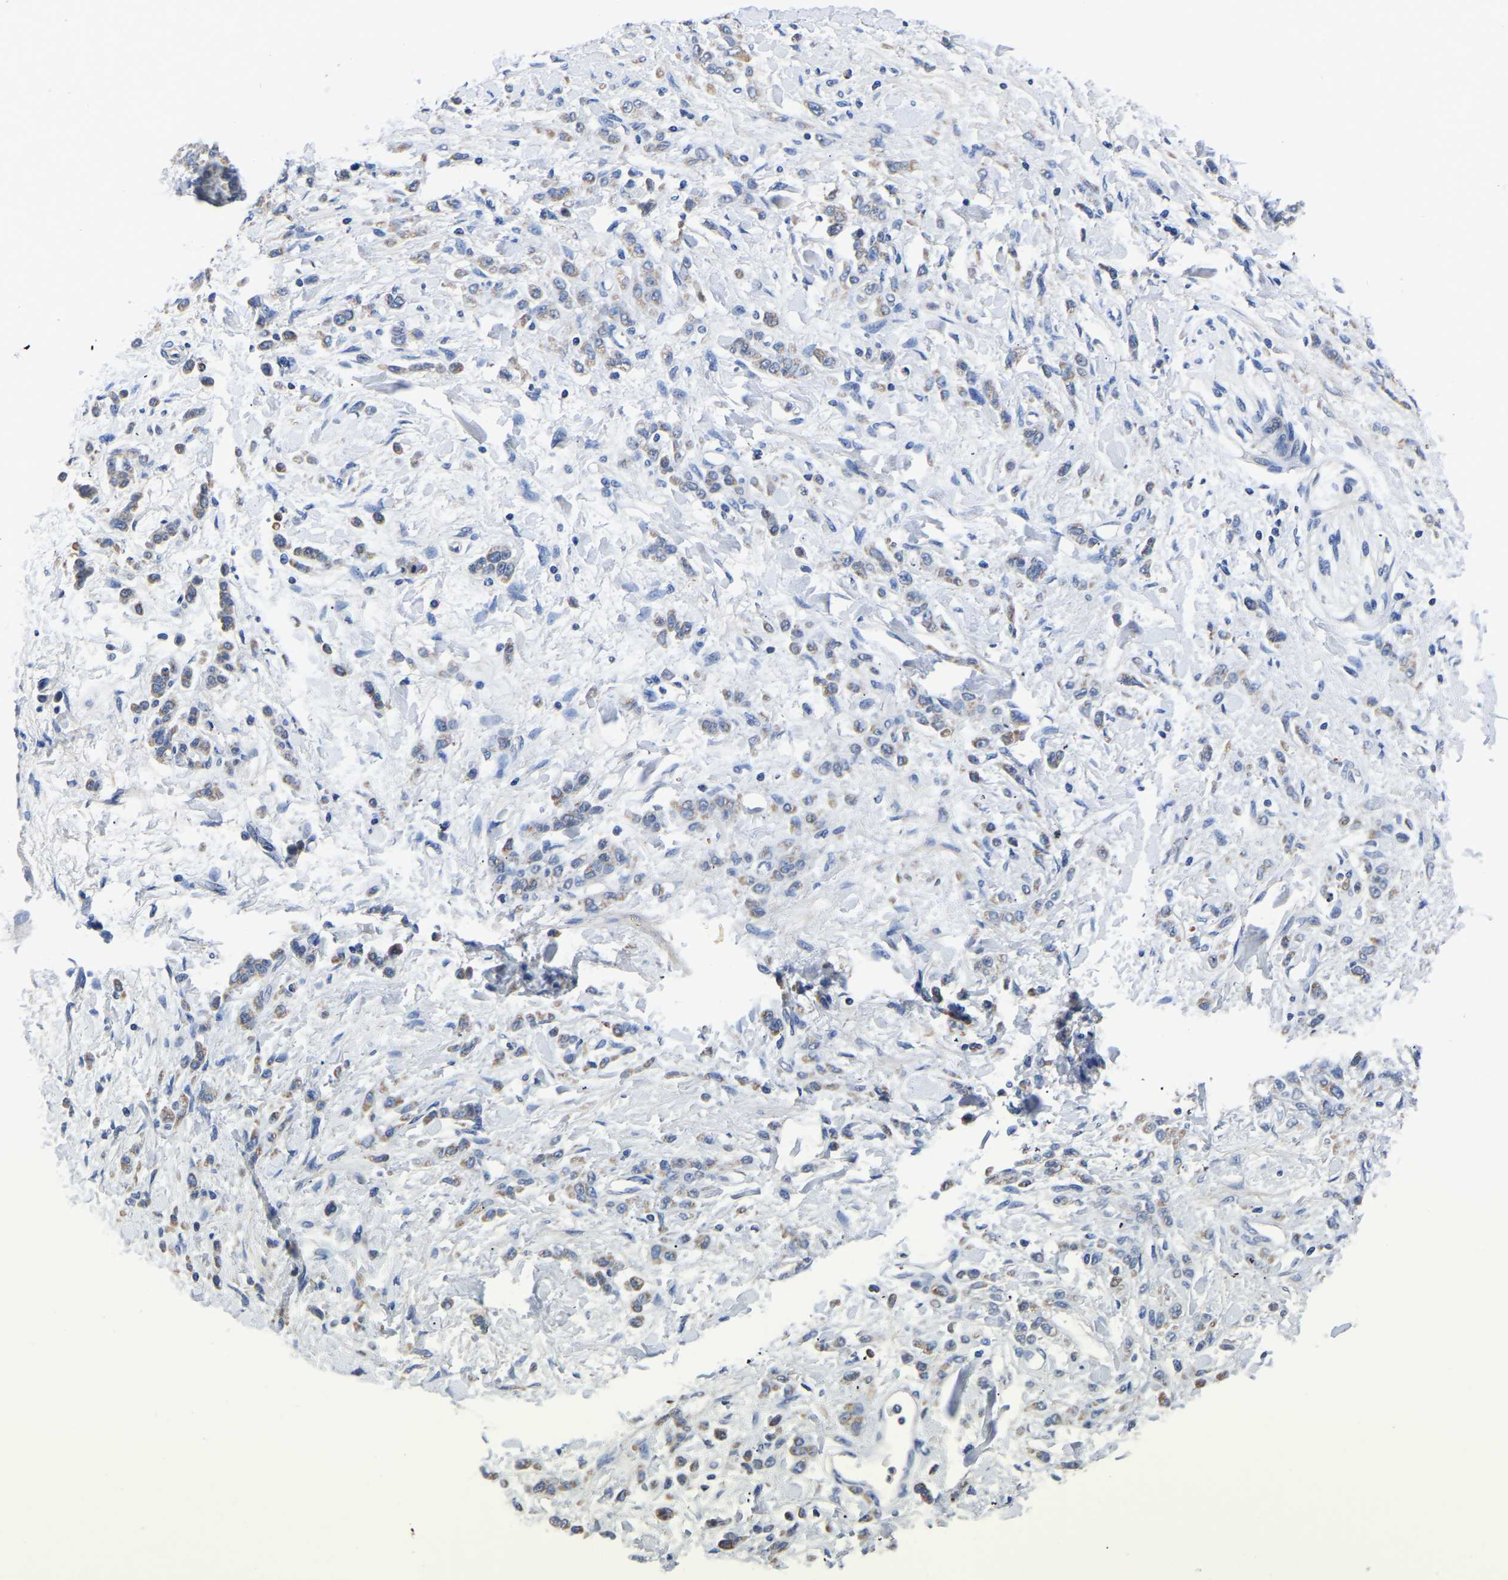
{"staining": {"intensity": "weak", "quantity": "25%-75%", "location": "cytoplasmic/membranous"}, "tissue": "stomach cancer", "cell_type": "Tumor cells", "image_type": "cancer", "snomed": [{"axis": "morphology", "description": "Normal tissue, NOS"}, {"axis": "morphology", "description": "Adenocarcinoma, NOS"}, {"axis": "topography", "description": "Stomach"}], "caption": "Human adenocarcinoma (stomach) stained for a protein (brown) demonstrates weak cytoplasmic/membranous positive positivity in approximately 25%-75% of tumor cells.", "gene": "FGD5", "patient": {"sex": "male", "age": 82}}